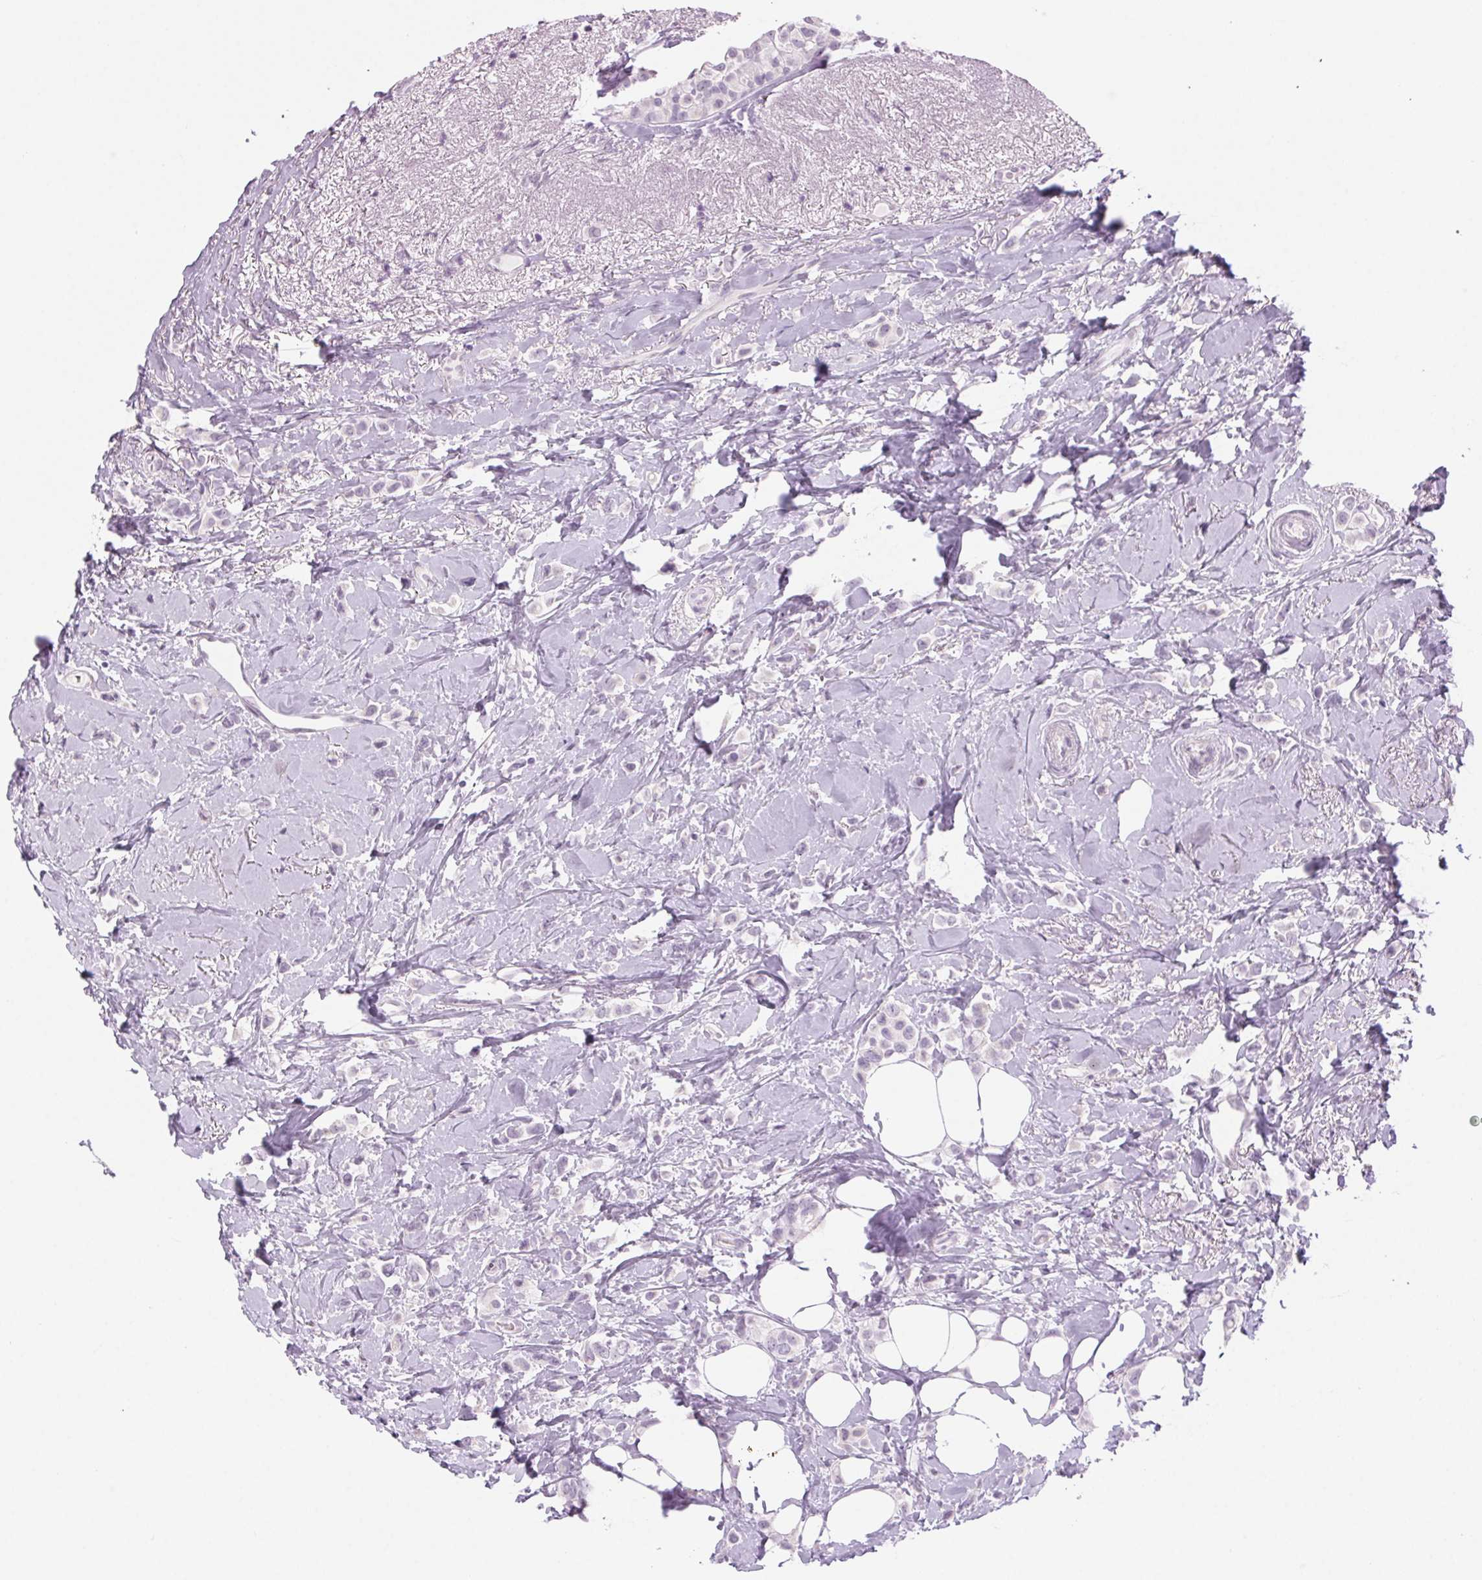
{"staining": {"intensity": "negative", "quantity": "none", "location": "none"}, "tissue": "breast cancer", "cell_type": "Tumor cells", "image_type": "cancer", "snomed": [{"axis": "morphology", "description": "Lobular carcinoma"}, {"axis": "topography", "description": "Breast"}], "caption": "Breast cancer (lobular carcinoma) was stained to show a protein in brown. There is no significant expression in tumor cells.", "gene": "SLC6A19", "patient": {"sex": "female", "age": 66}}